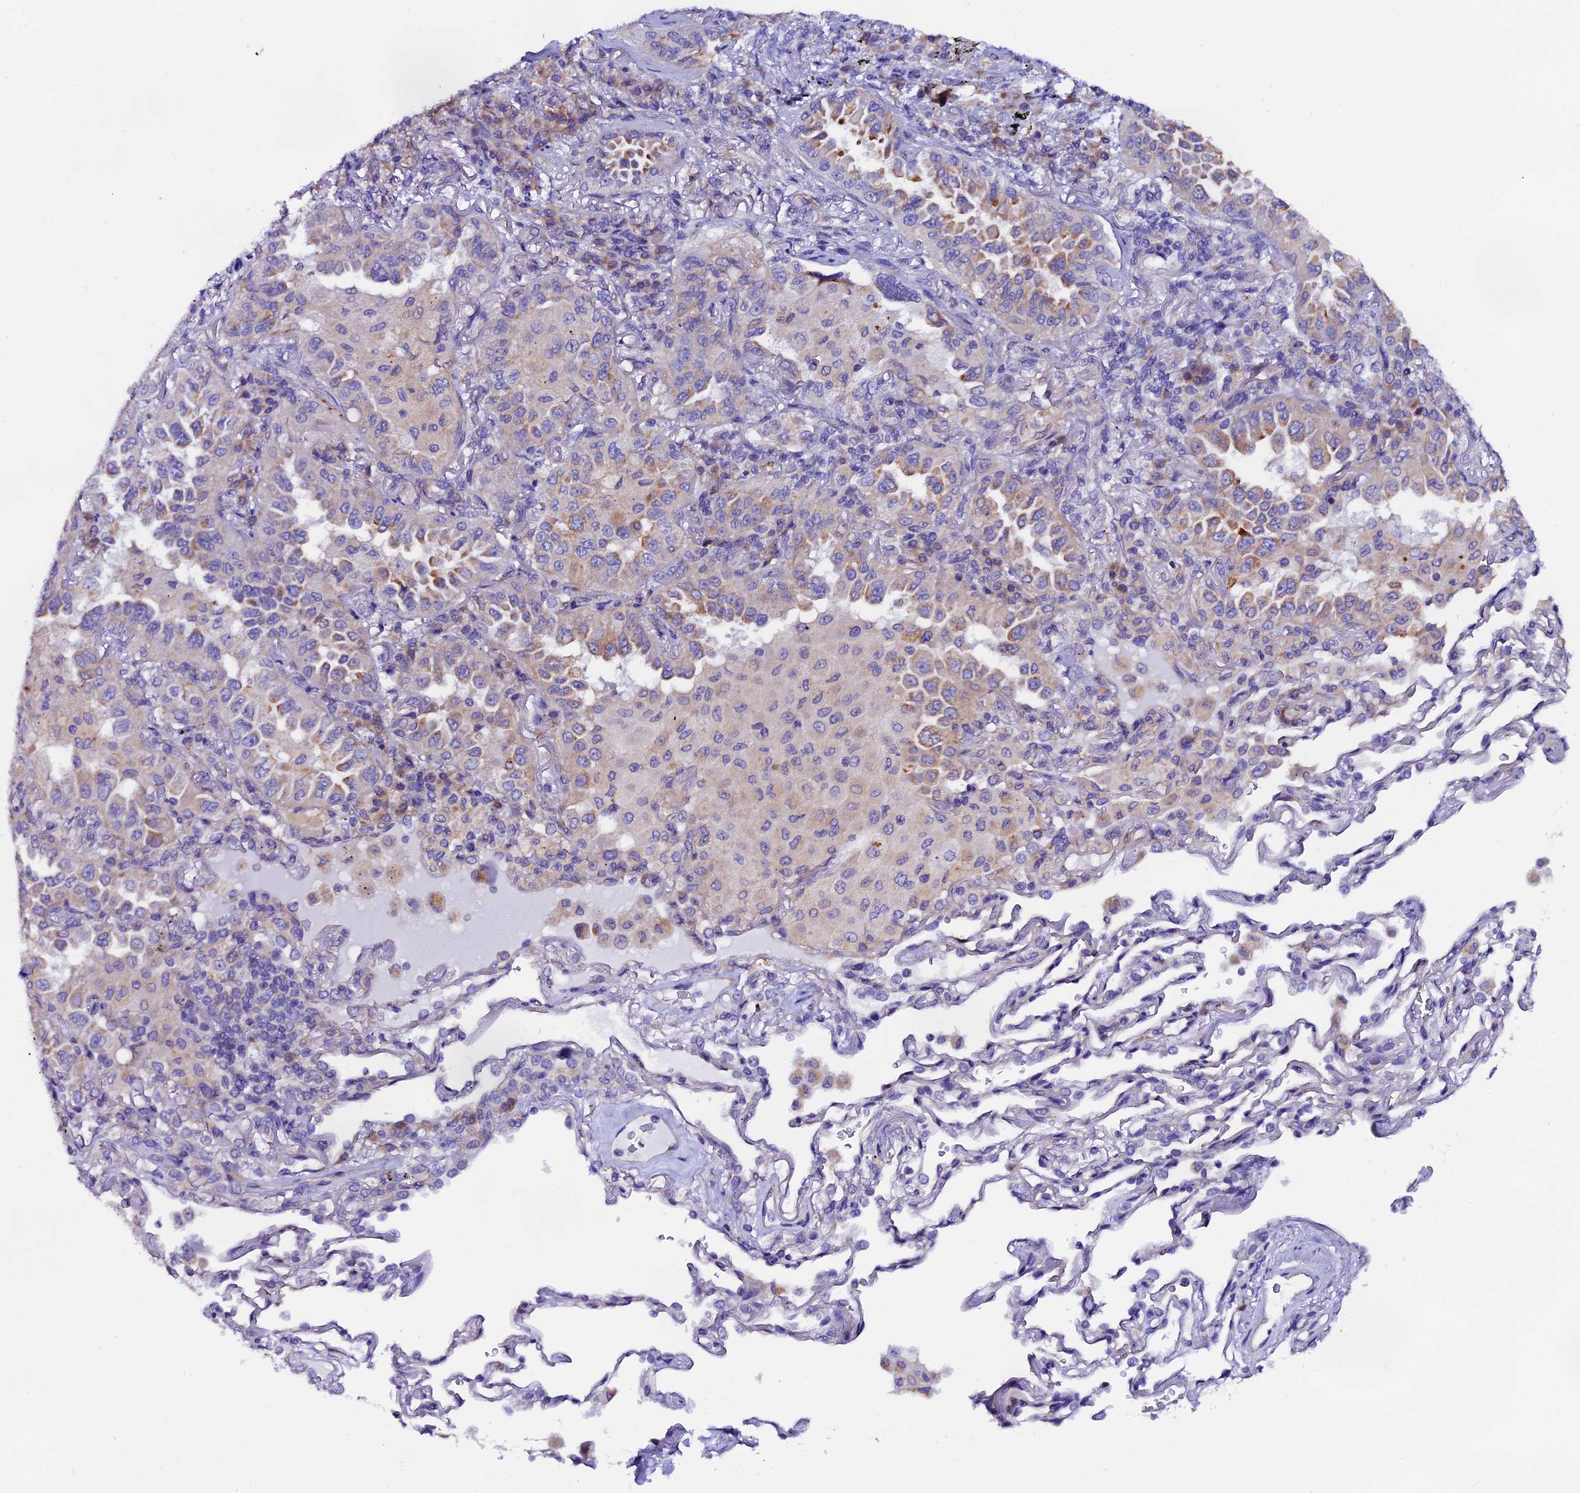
{"staining": {"intensity": "moderate", "quantity": "25%-75%", "location": "cytoplasmic/membranous"}, "tissue": "lung cancer", "cell_type": "Tumor cells", "image_type": "cancer", "snomed": [{"axis": "morphology", "description": "Adenocarcinoma, NOS"}, {"axis": "topography", "description": "Lung"}], "caption": "The image demonstrates immunohistochemical staining of lung cancer. There is moderate cytoplasmic/membranous positivity is present in approximately 25%-75% of tumor cells.", "gene": "COMTD1", "patient": {"sex": "female", "age": 69}}